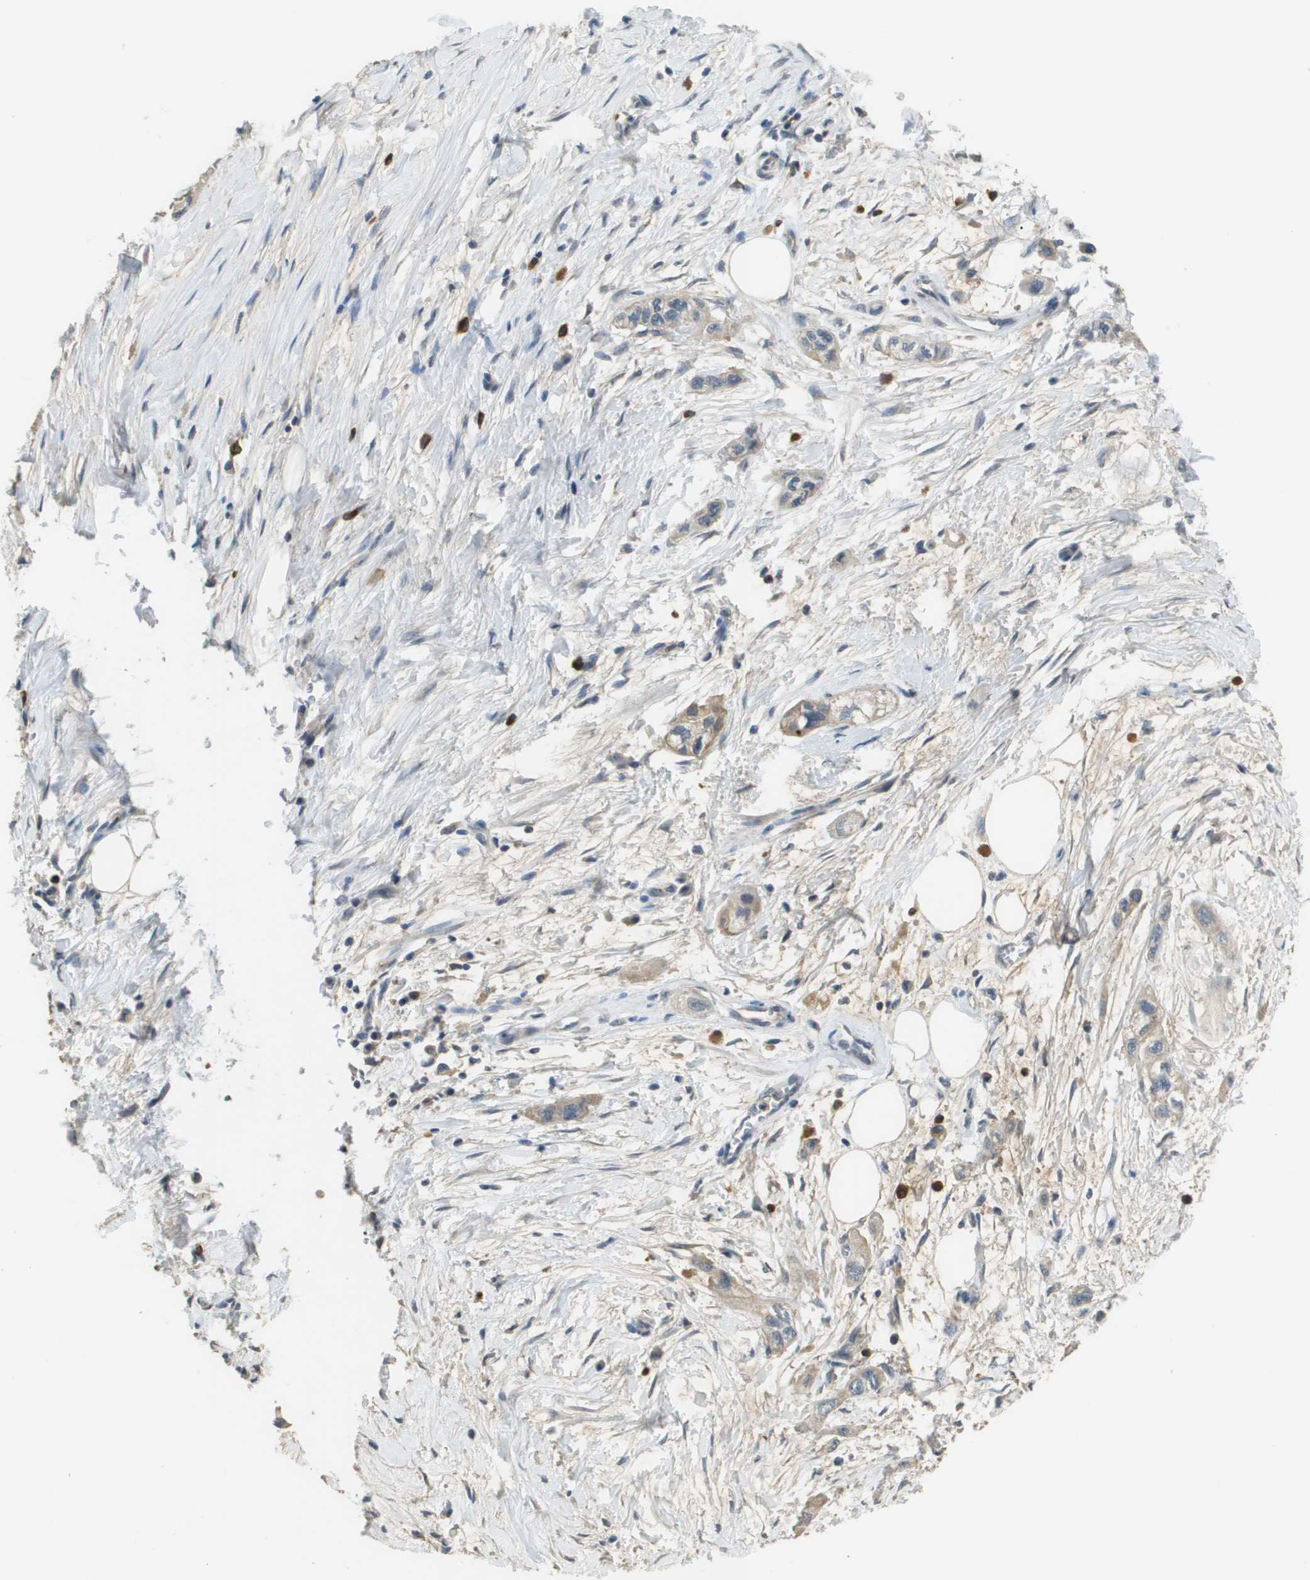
{"staining": {"intensity": "weak", "quantity": "<25%", "location": "cytoplasmic/membranous"}, "tissue": "pancreatic cancer", "cell_type": "Tumor cells", "image_type": "cancer", "snomed": [{"axis": "morphology", "description": "Adenocarcinoma, NOS"}, {"axis": "topography", "description": "Pancreas"}], "caption": "Tumor cells are negative for protein expression in human pancreatic cancer.", "gene": "RAB27B", "patient": {"sex": "male", "age": 74}}